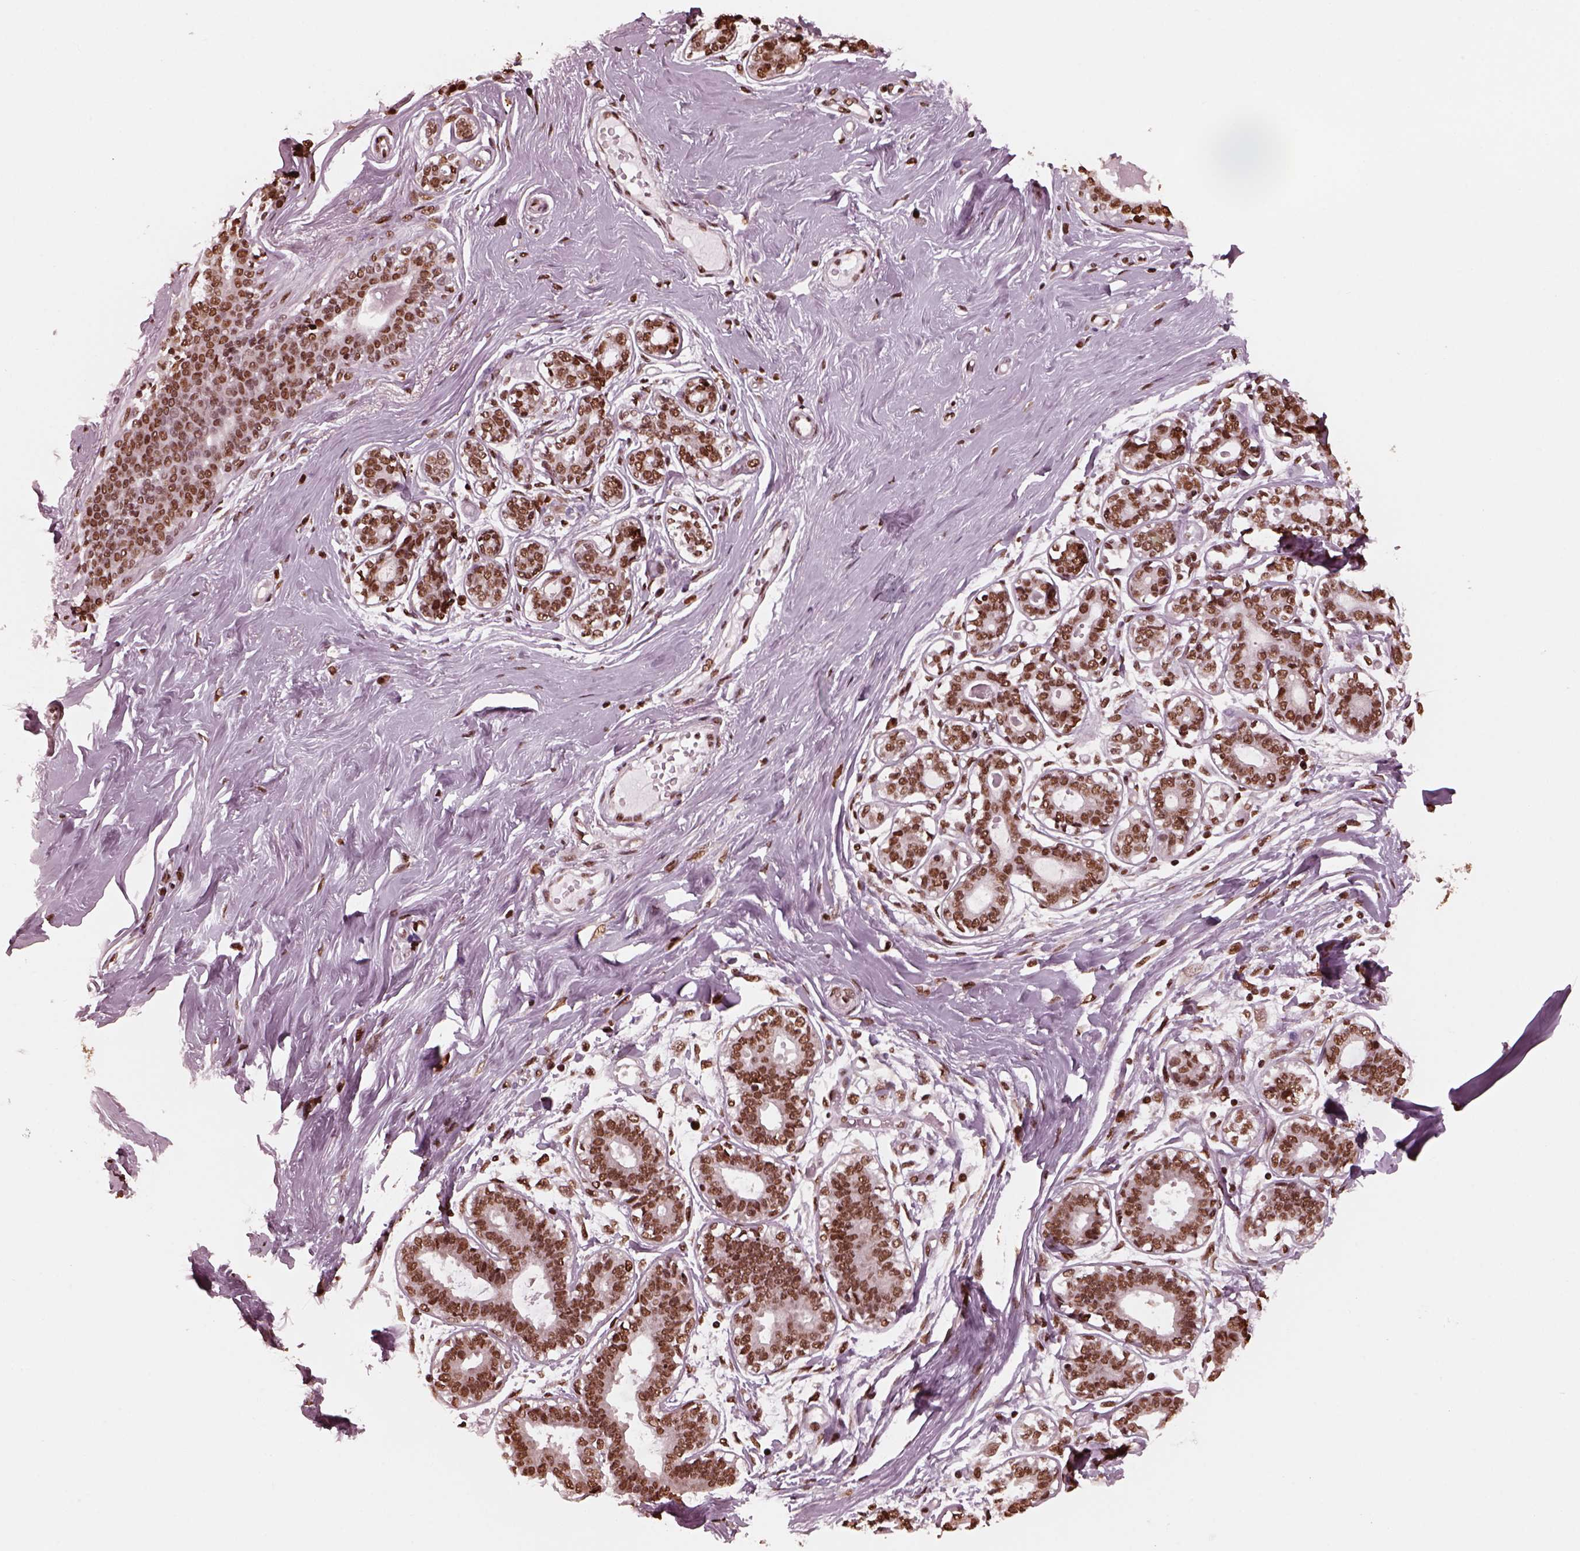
{"staining": {"intensity": "strong", "quantity": "25%-75%", "location": "nuclear"}, "tissue": "breast", "cell_type": "Adipocytes", "image_type": "normal", "snomed": [{"axis": "morphology", "description": "Normal tissue, NOS"}, {"axis": "topography", "description": "Skin"}, {"axis": "topography", "description": "Breast"}], "caption": "A photomicrograph of breast stained for a protein demonstrates strong nuclear brown staining in adipocytes.", "gene": "NSD1", "patient": {"sex": "female", "age": 43}}